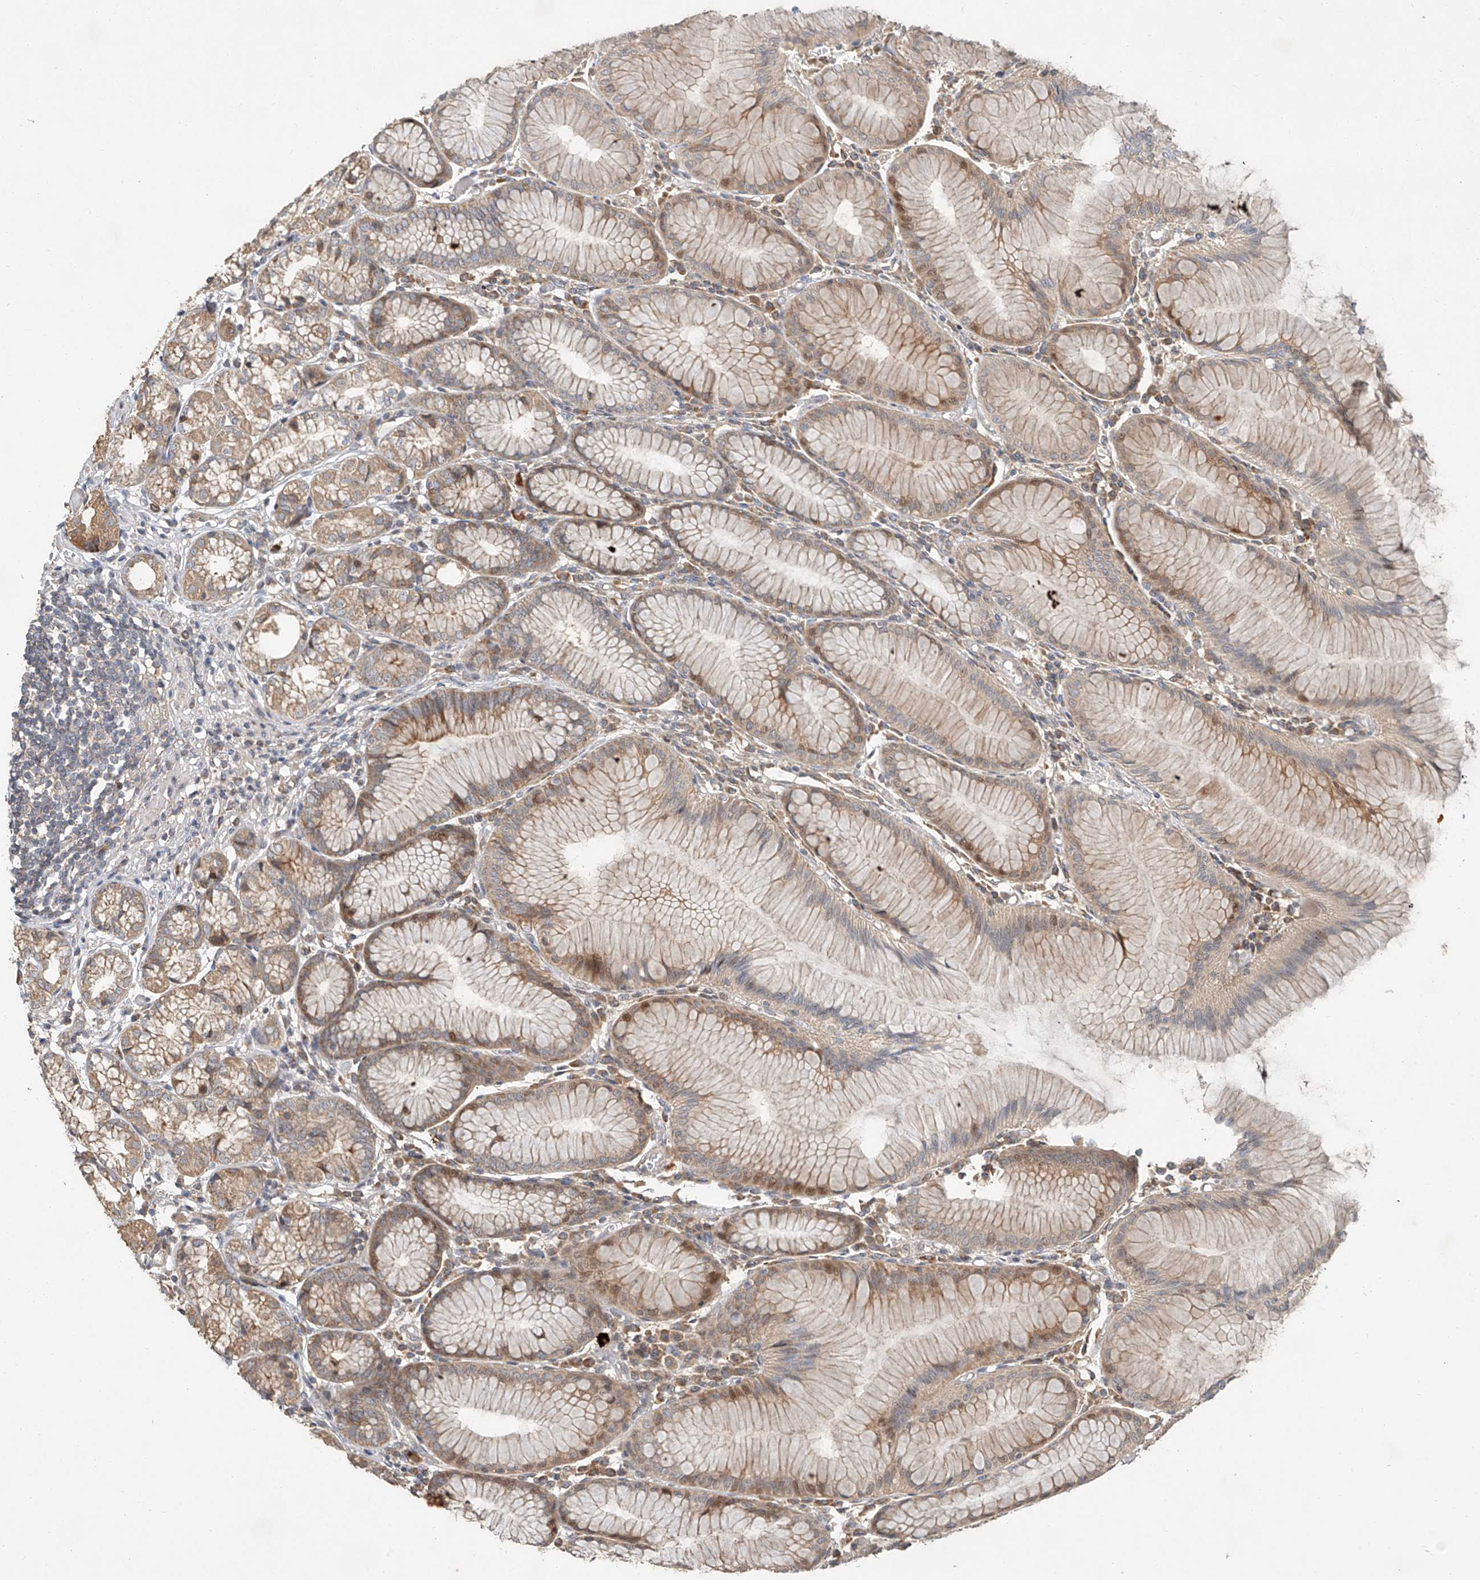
{"staining": {"intensity": "moderate", "quantity": ">75%", "location": "cytoplasmic/membranous"}, "tissue": "stomach", "cell_type": "Glandular cells", "image_type": "normal", "snomed": [{"axis": "morphology", "description": "Normal tissue, NOS"}, {"axis": "topography", "description": "Stomach"}], "caption": "Stomach stained with DAB immunohistochemistry (IHC) demonstrates medium levels of moderate cytoplasmic/membranous expression in about >75% of glandular cells. The protein is stained brown, and the nuclei are stained in blue (DAB IHC with brightfield microscopy, high magnification).", "gene": "TMEM61", "patient": {"sex": "female", "age": 57}}